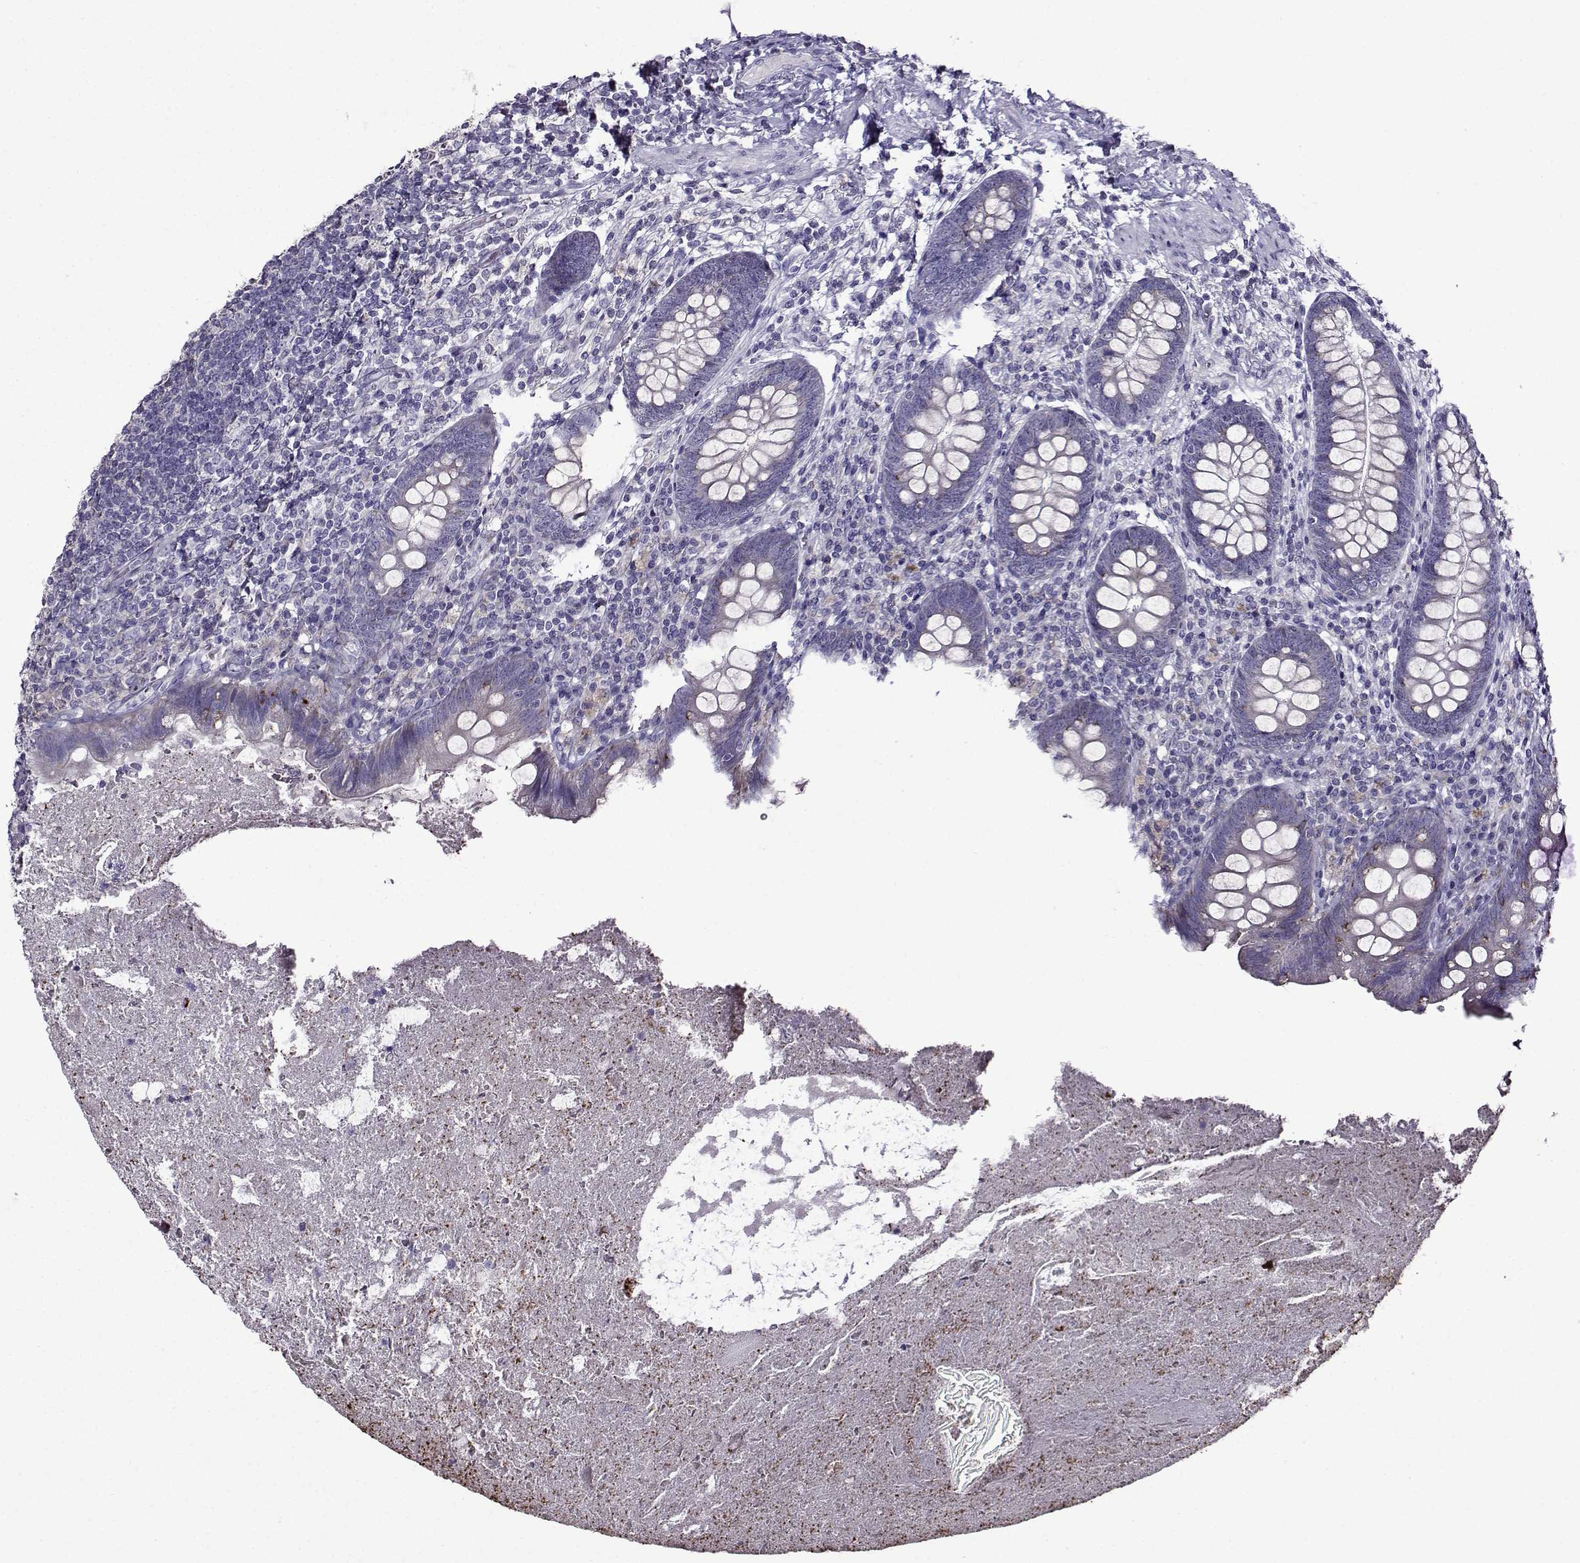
{"staining": {"intensity": "moderate", "quantity": "<25%", "location": "cytoplasmic/membranous"}, "tissue": "appendix", "cell_type": "Glandular cells", "image_type": "normal", "snomed": [{"axis": "morphology", "description": "Normal tissue, NOS"}, {"axis": "topography", "description": "Appendix"}], "caption": "Glandular cells exhibit low levels of moderate cytoplasmic/membranous positivity in approximately <25% of cells in benign human appendix. The staining was performed using DAB (3,3'-diaminobenzidine) to visualize the protein expression in brown, while the nuclei were stained in blue with hematoxylin (Magnification: 20x).", "gene": "TMEM266", "patient": {"sex": "male", "age": 47}}